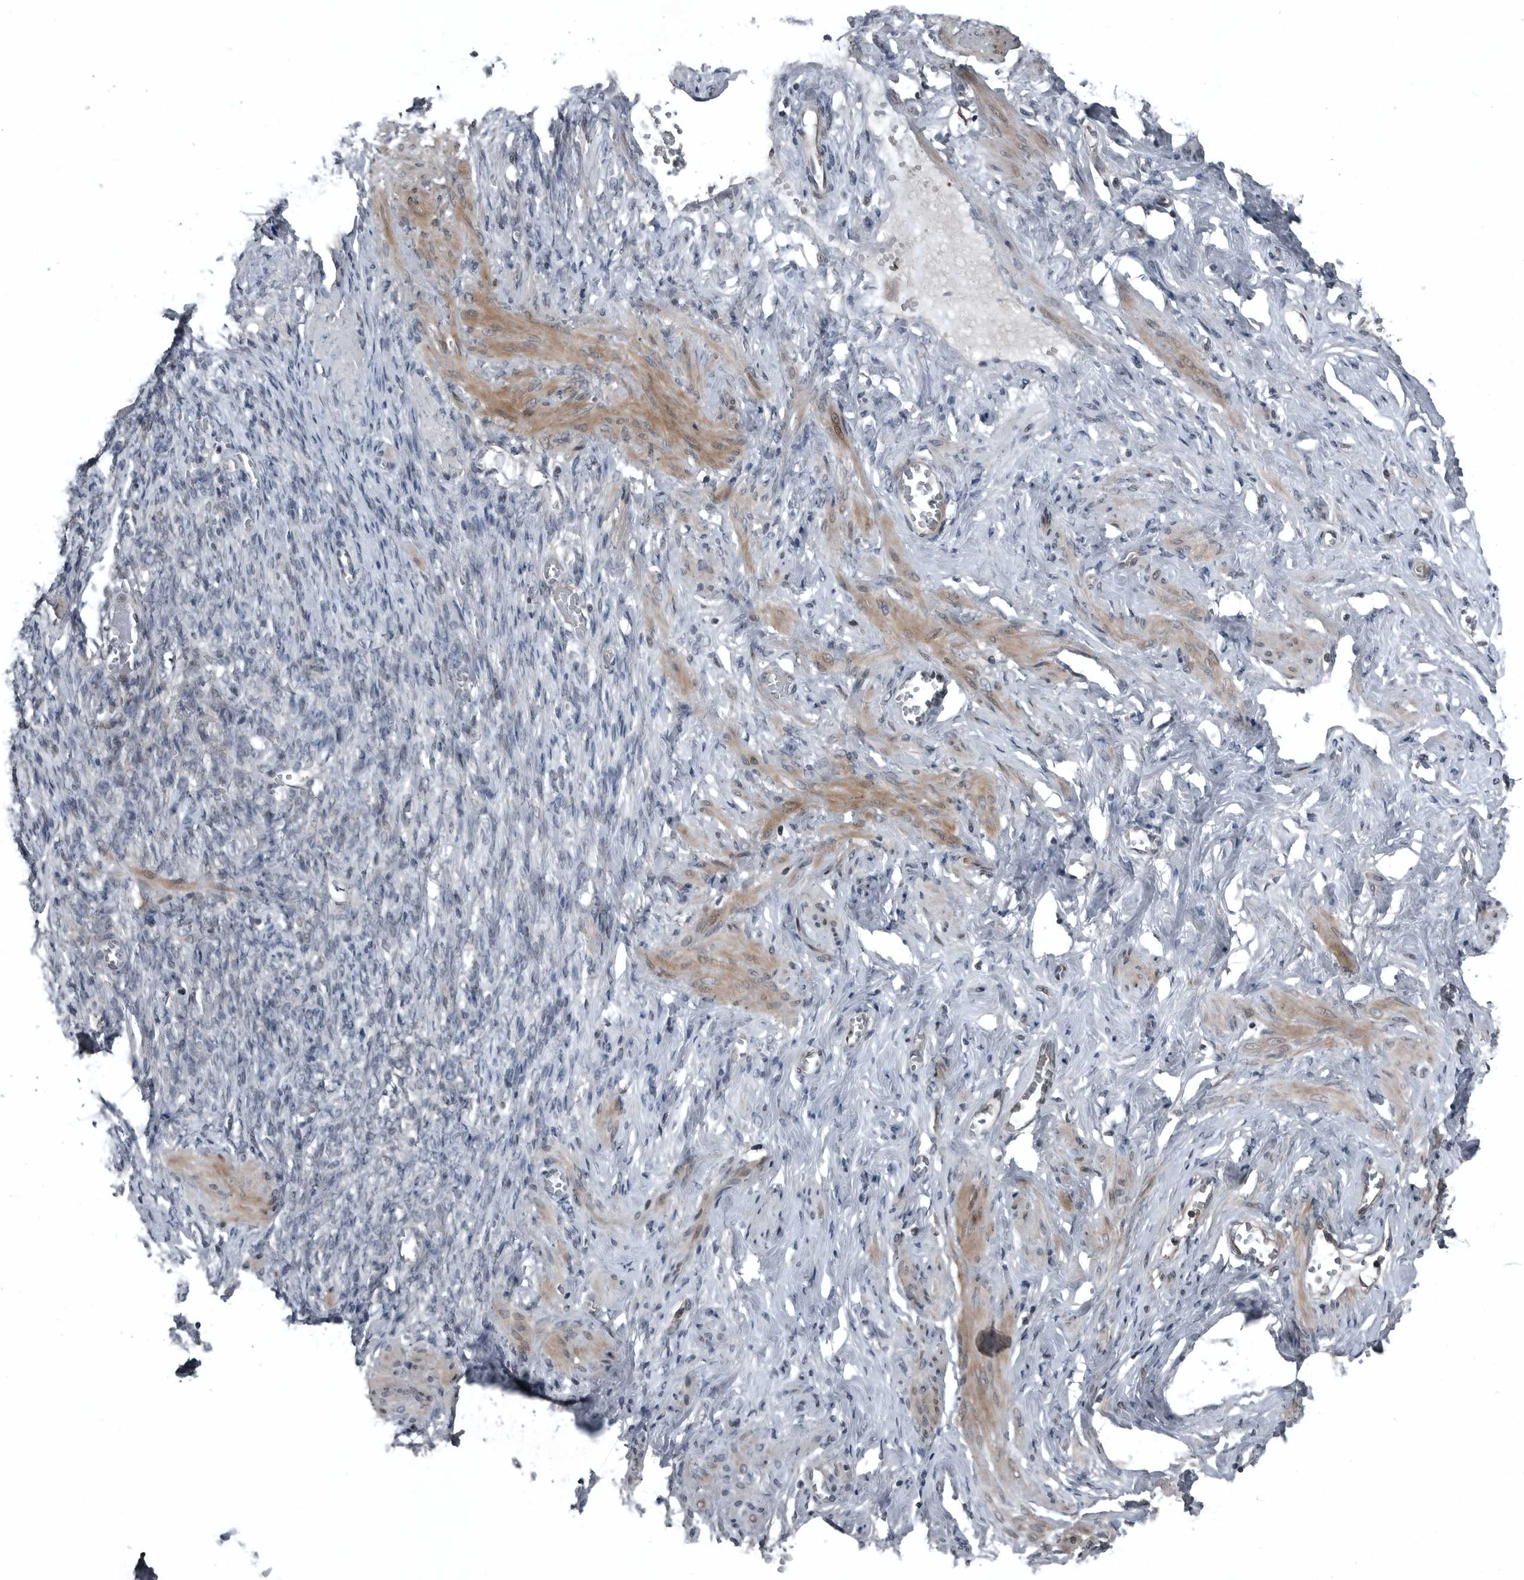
{"staining": {"intensity": "negative", "quantity": "none", "location": "none"}, "tissue": "adipose tissue", "cell_type": "Adipocytes", "image_type": "normal", "snomed": [{"axis": "morphology", "description": "Normal tissue, NOS"}, {"axis": "topography", "description": "Vascular tissue"}, {"axis": "topography", "description": "Fallopian tube"}, {"axis": "topography", "description": "Ovary"}], "caption": "Immunohistochemistry photomicrograph of unremarkable adipose tissue: human adipose tissue stained with DAB (3,3'-diaminobenzidine) reveals no significant protein staining in adipocytes.", "gene": "GAK", "patient": {"sex": "female", "age": 67}}